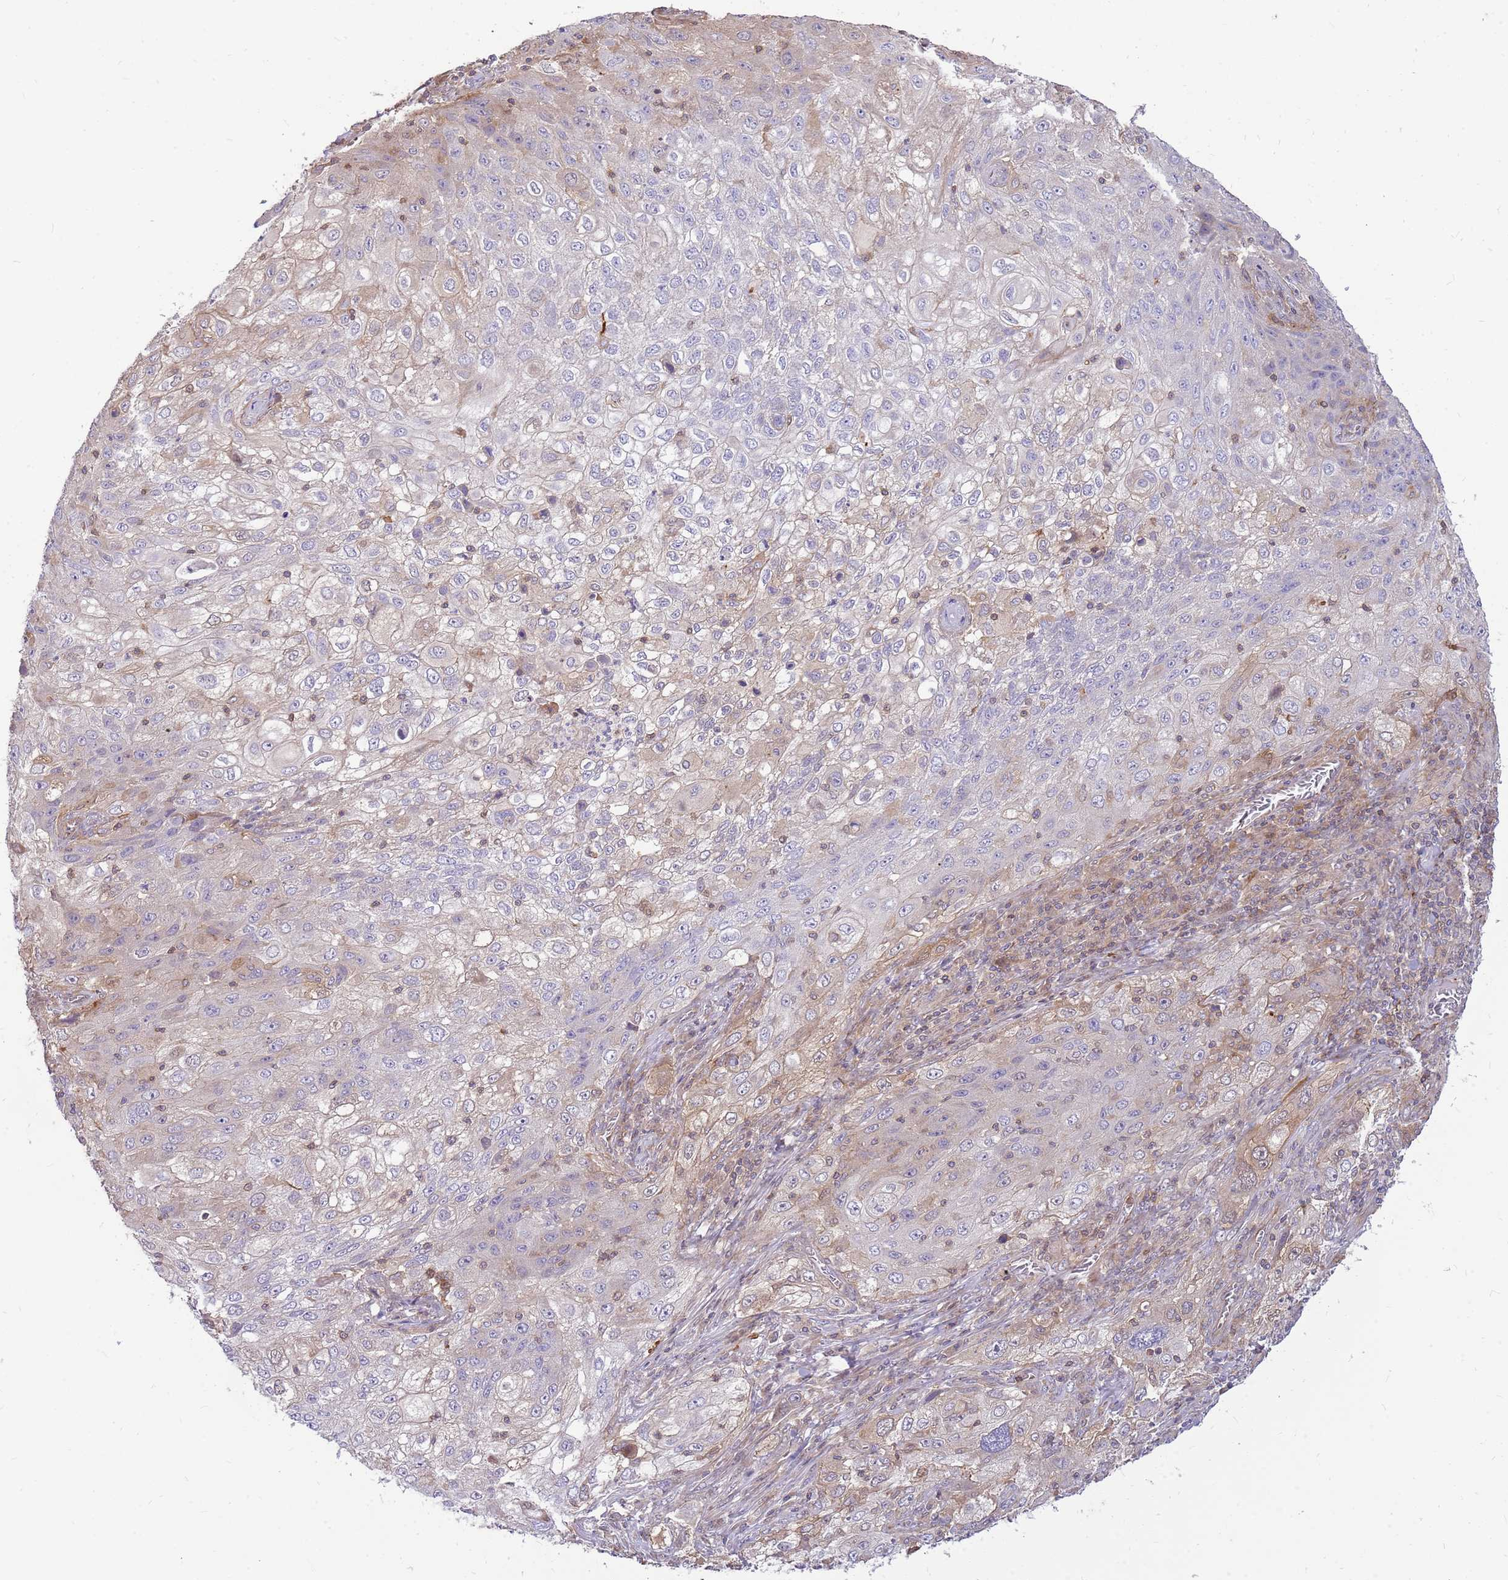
{"staining": {"intensity": "negative", "quantity": "none", "location": "none"}, "tissue": "lung cancer", "cell_type": "Tumor cells", "image_type": "cancer", "snomed": [{"axis": "morphology", "description": "Squamous cell carcinoma, NOS"}, {"axis": "topography", "description": "Lung"}], "caption": "Immunohistochemical staining of lung cancer demonstrates no significant staining in tumor cells.", "gene": "MVD", "patient": {"sex": "female", "age": 69}}